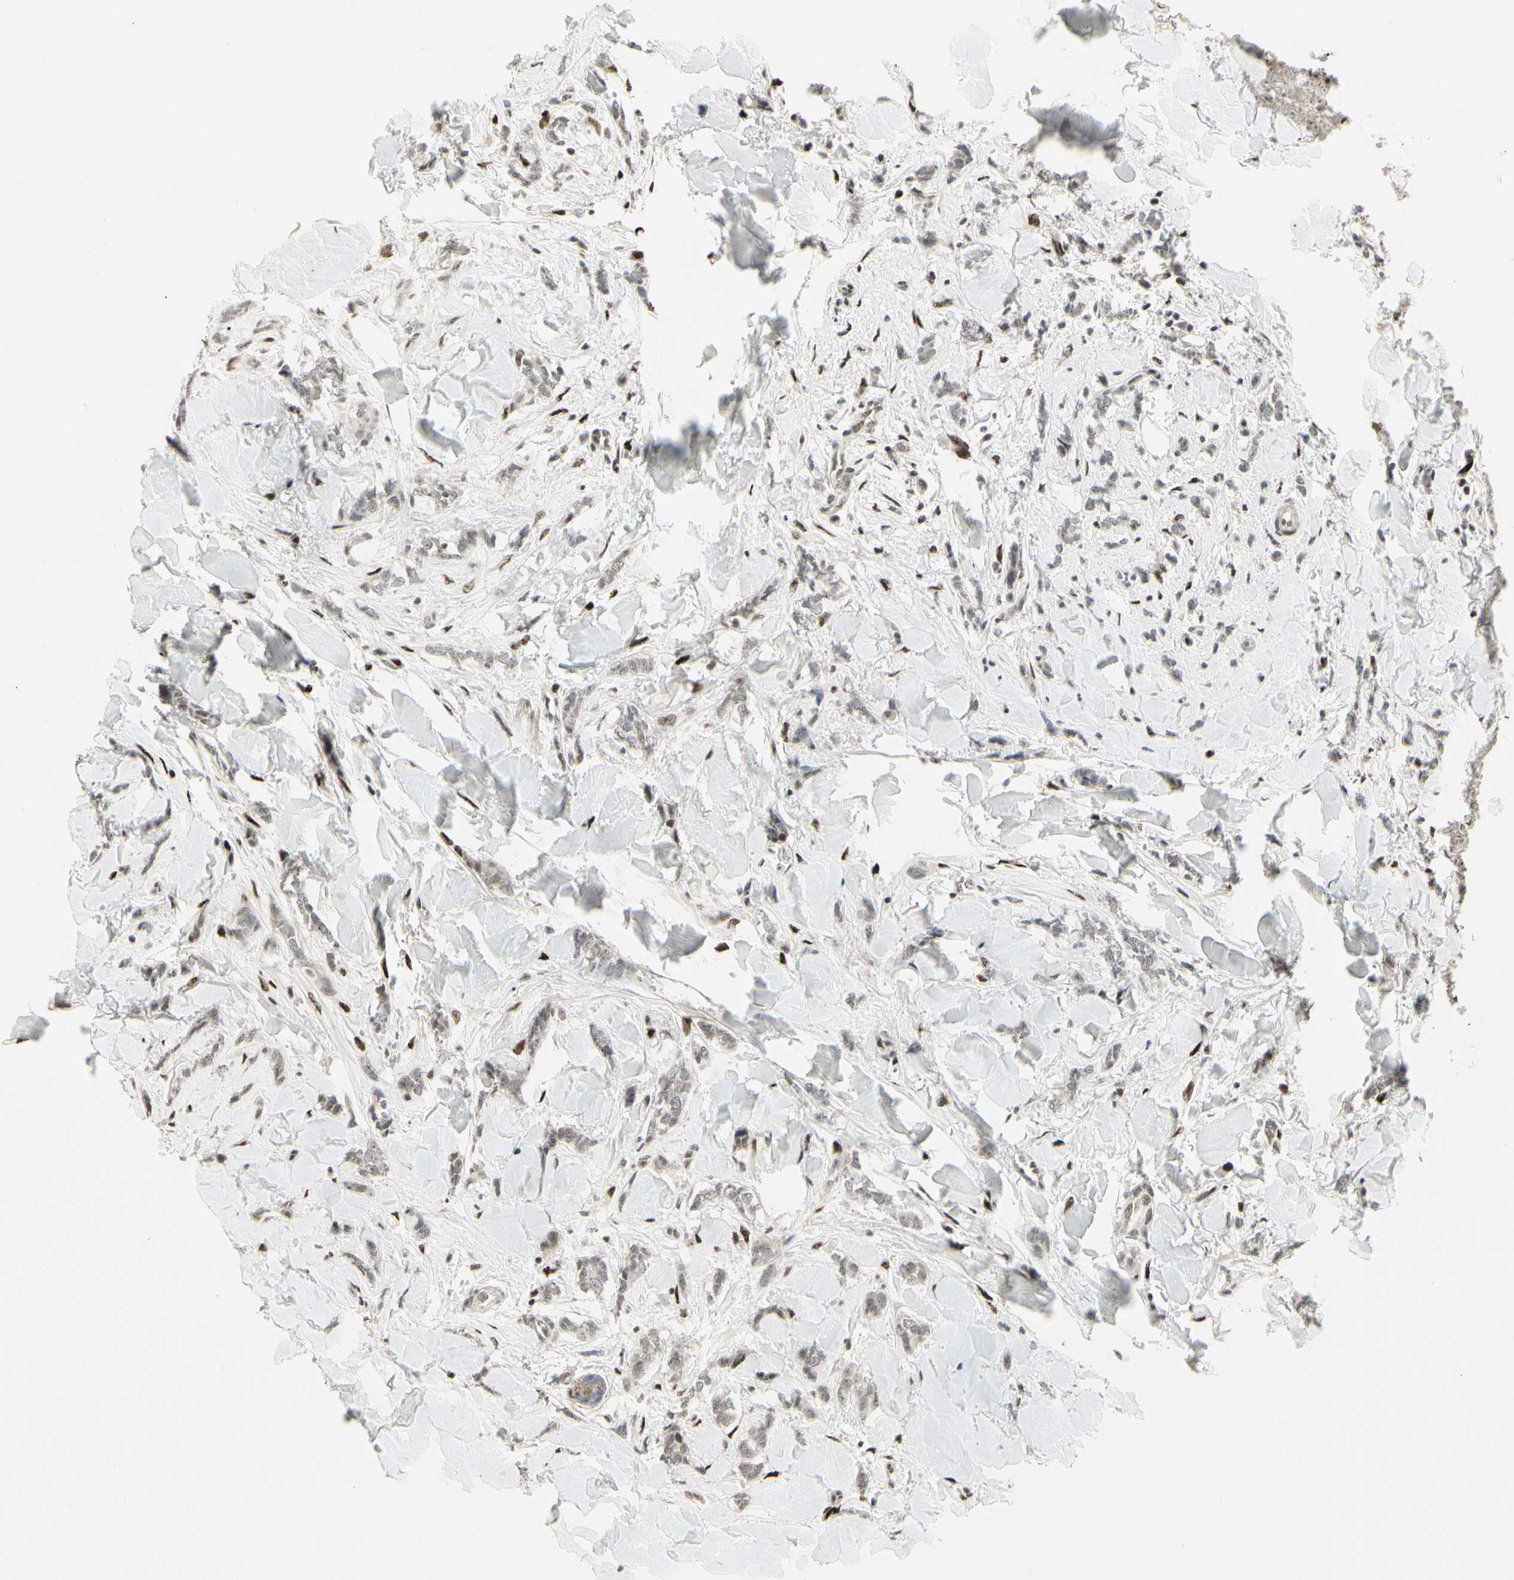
{"staining": {"intensity": "weak", "quantity": ">75%", "location": "nuclear"}, "tissue": "breast cancer", "cell_type": "Tumor cells", "image_type": "cancer", "snomed": [{"axis": "morphology", "description": "Lobular carcinoma"}, {"axis": "topography", "description": "Skin"}, {"axis": "topography", "description": "Breast"}], "caption": "Weak nuclear positivity for a protein is identified in approximately >75% of tumor cells of breast lobular carcinoma using immunohistochemistry.", "gene": "FOXJ2", "patient": {"sex": "female", "age": 46}}